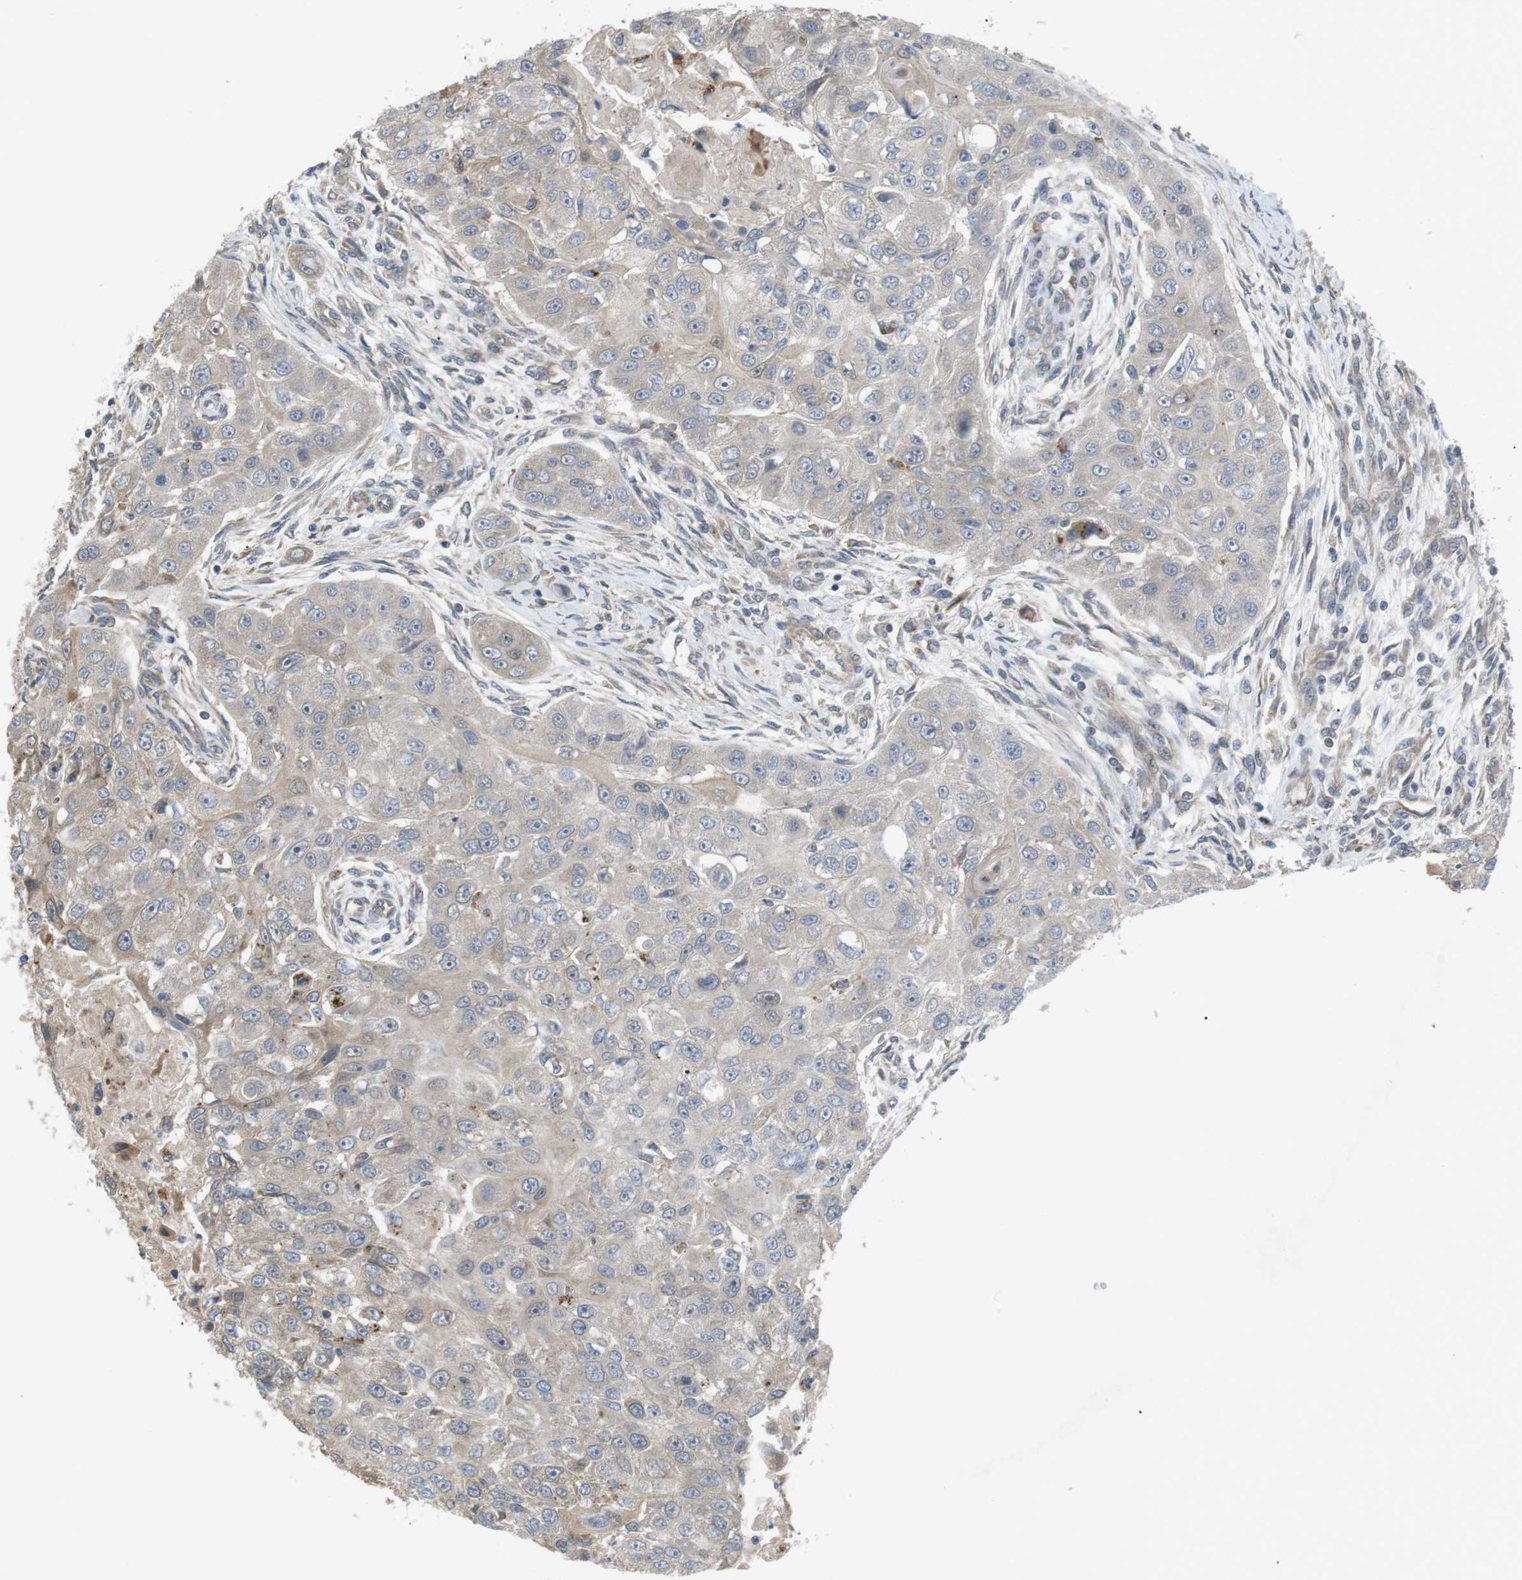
{"staining": {"intensity": "weak", "quantity": "25%-75%", "location": "cytoplasmic/membranous"}, "tissue": "head and neck cancer", "cell_type": "Tumor cells", "image_type": "cancer", "snomed": [{"axis": "morphology", "description": "Normal tissue, NOS"}, {"axis": "morphology", "description": "Squamous cell carcinoma, NOS"}, {"axis": "topography", "description": "Skeletal muscle"}, {"axis": "topography", "description": "Head-Neck"}], "caption": "The micrograph displays staining of head and neck squamous cell carcinoma, revealing weak cytoplasmic/membranous protein positivity (brown color) within tumor cells.", "gene": "KANK2", "patient": {"sex": "male", "age": 51}}